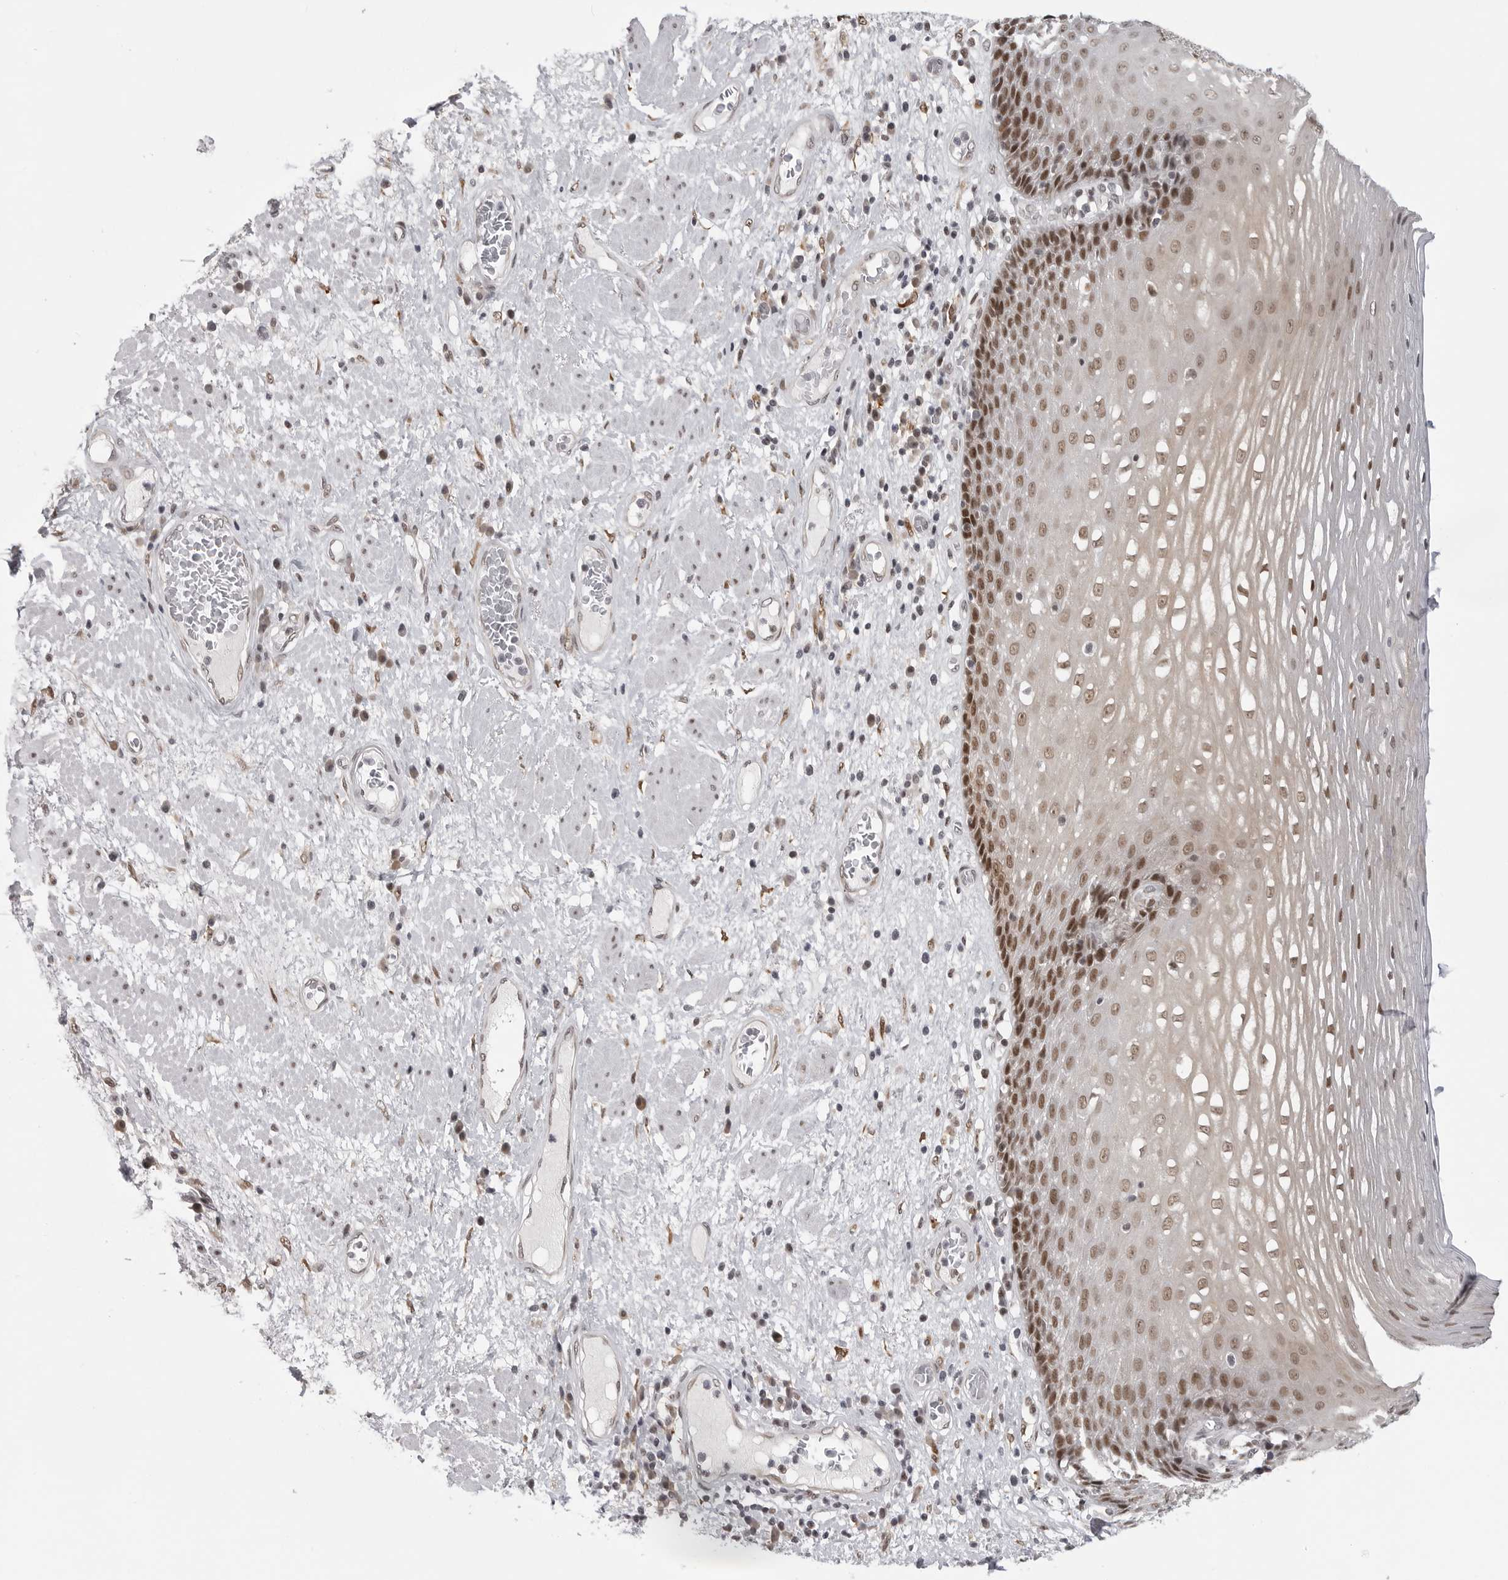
{"staining": {"intensity": "moderate", "quantity": ">75%", "location": "cytoplasmic/membranous,nuclear"}, "tissue": "esophagus", "cell_type": "Squamous epithelial cells", "image_type": "normal", "snomed": [{"axis": "morphology", "description": "Normal tissue, NOS"}, {"axis": "morphology", "description": "Adenocarcinoma, NOS"}, {"axis": "topography", "description": "Esophagus"}], "caption": "DAB immunohistochemical staining of normal esophagus demonstrates moderate cytoplasmic/membranous,nuclear protein staining in approximately >75% of squamous epithelial cells. (Stains: DAB (3,3'-diaminobenzidine) in brown, nuclei in blue, Microscopy: brightfield microscopy at high magnification).", "gene": "PRDM10", "patient": {"sex": "male", "age": 62}}